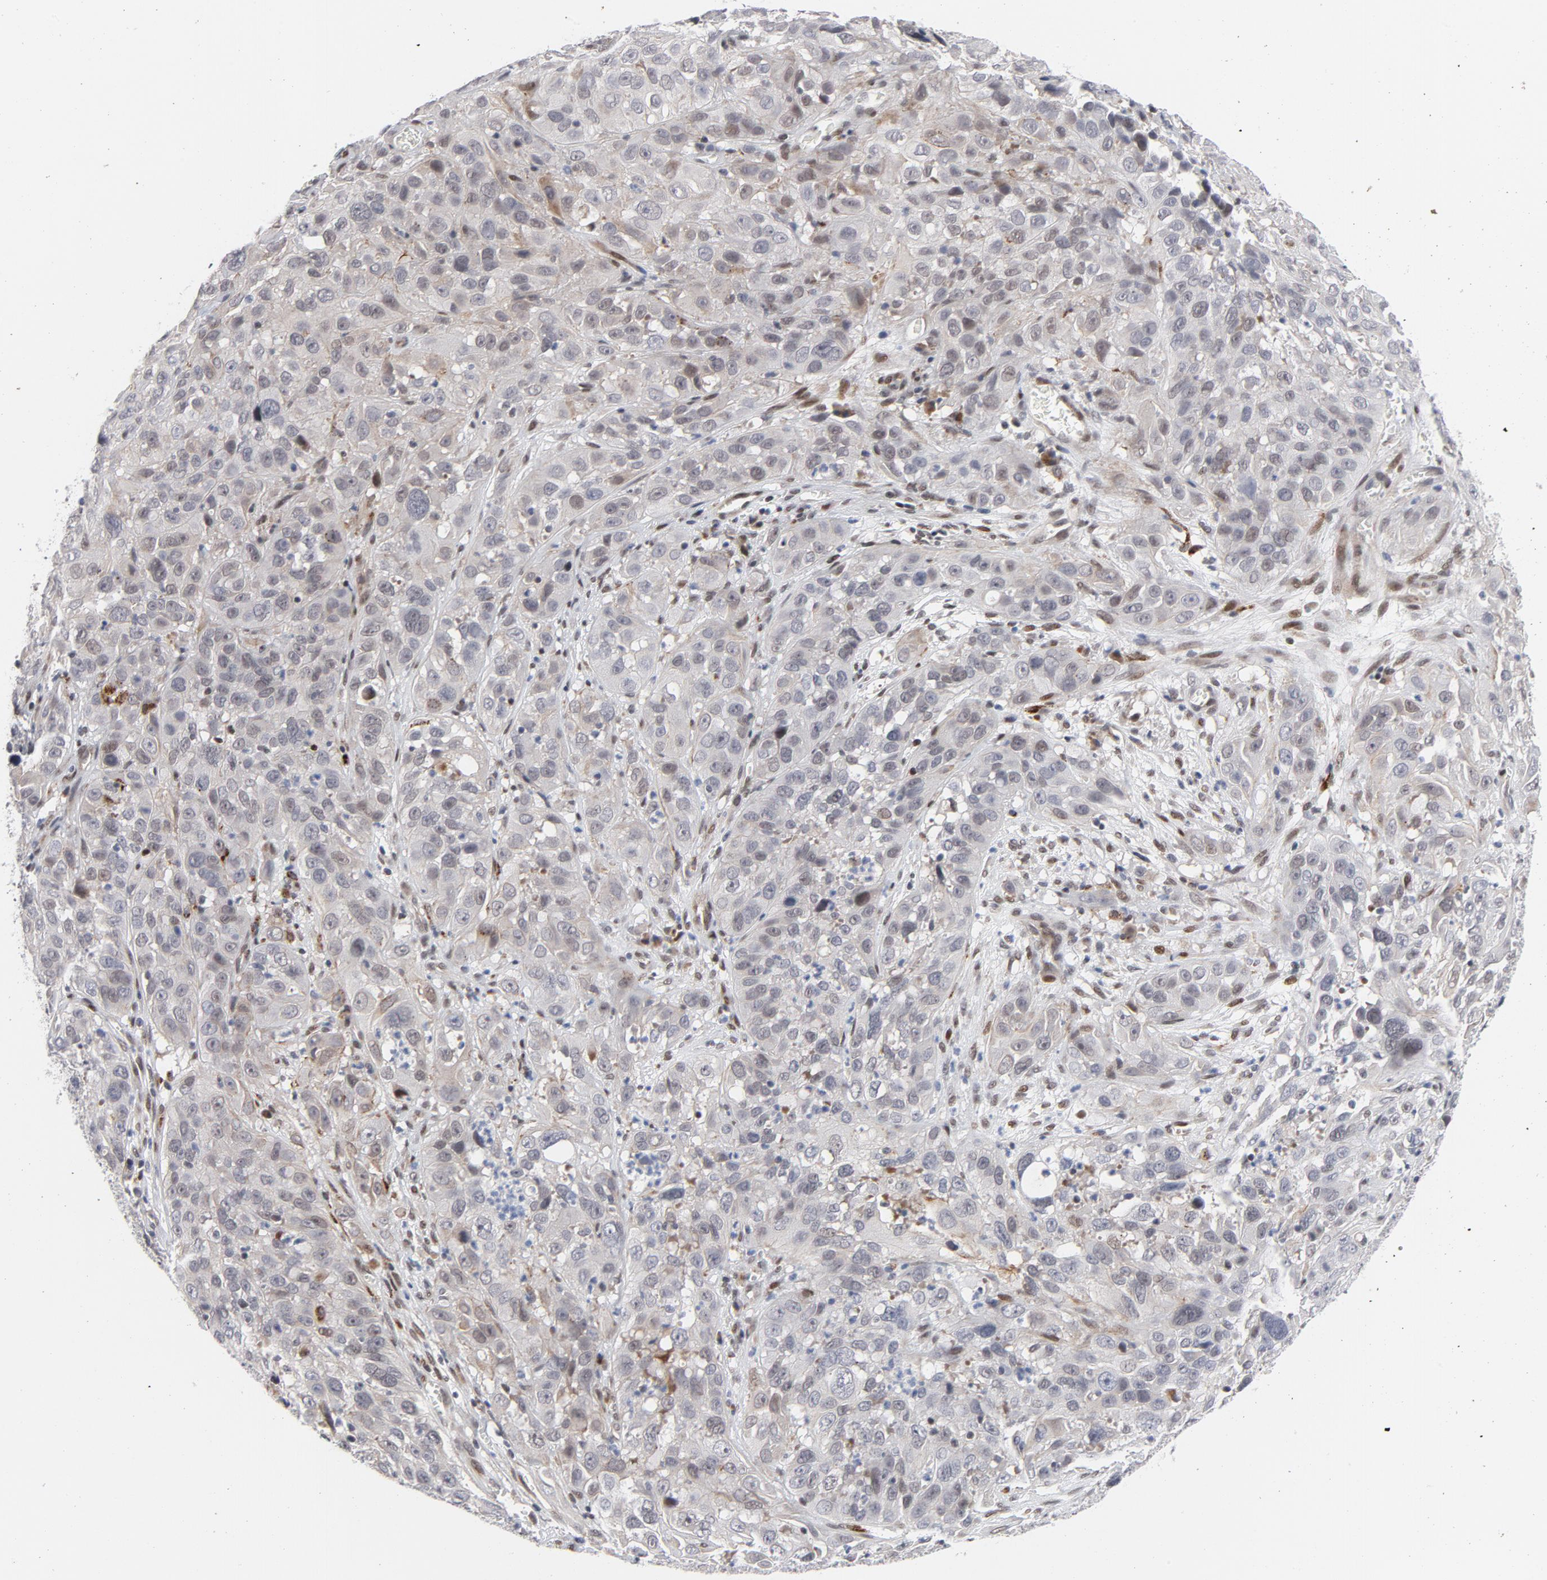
{"staining": {"intensity": "weak", "quantity": "<25%", "location": "nuclear"}, "tissue": "cervical cancer", "cell_type": "Tumor cells", "image_type": "cancer", "snomed": [{"axis": "morphology", "description": "Squamous cell carcinoma, NOS"}, {"axis": "topography", "description": "Cervix"}], "caption": "Tumor cells show no significant expression in cervical cancer (squamous cell carcinoma). (Stains: DAB (3,3'-diaminobenzidine) IHC with hematoxylin counter stain, Microscopy: brightfield microscopy at high magnification).", "gene": "NFIC", "patient": {"sex": "female", "age": 32}}